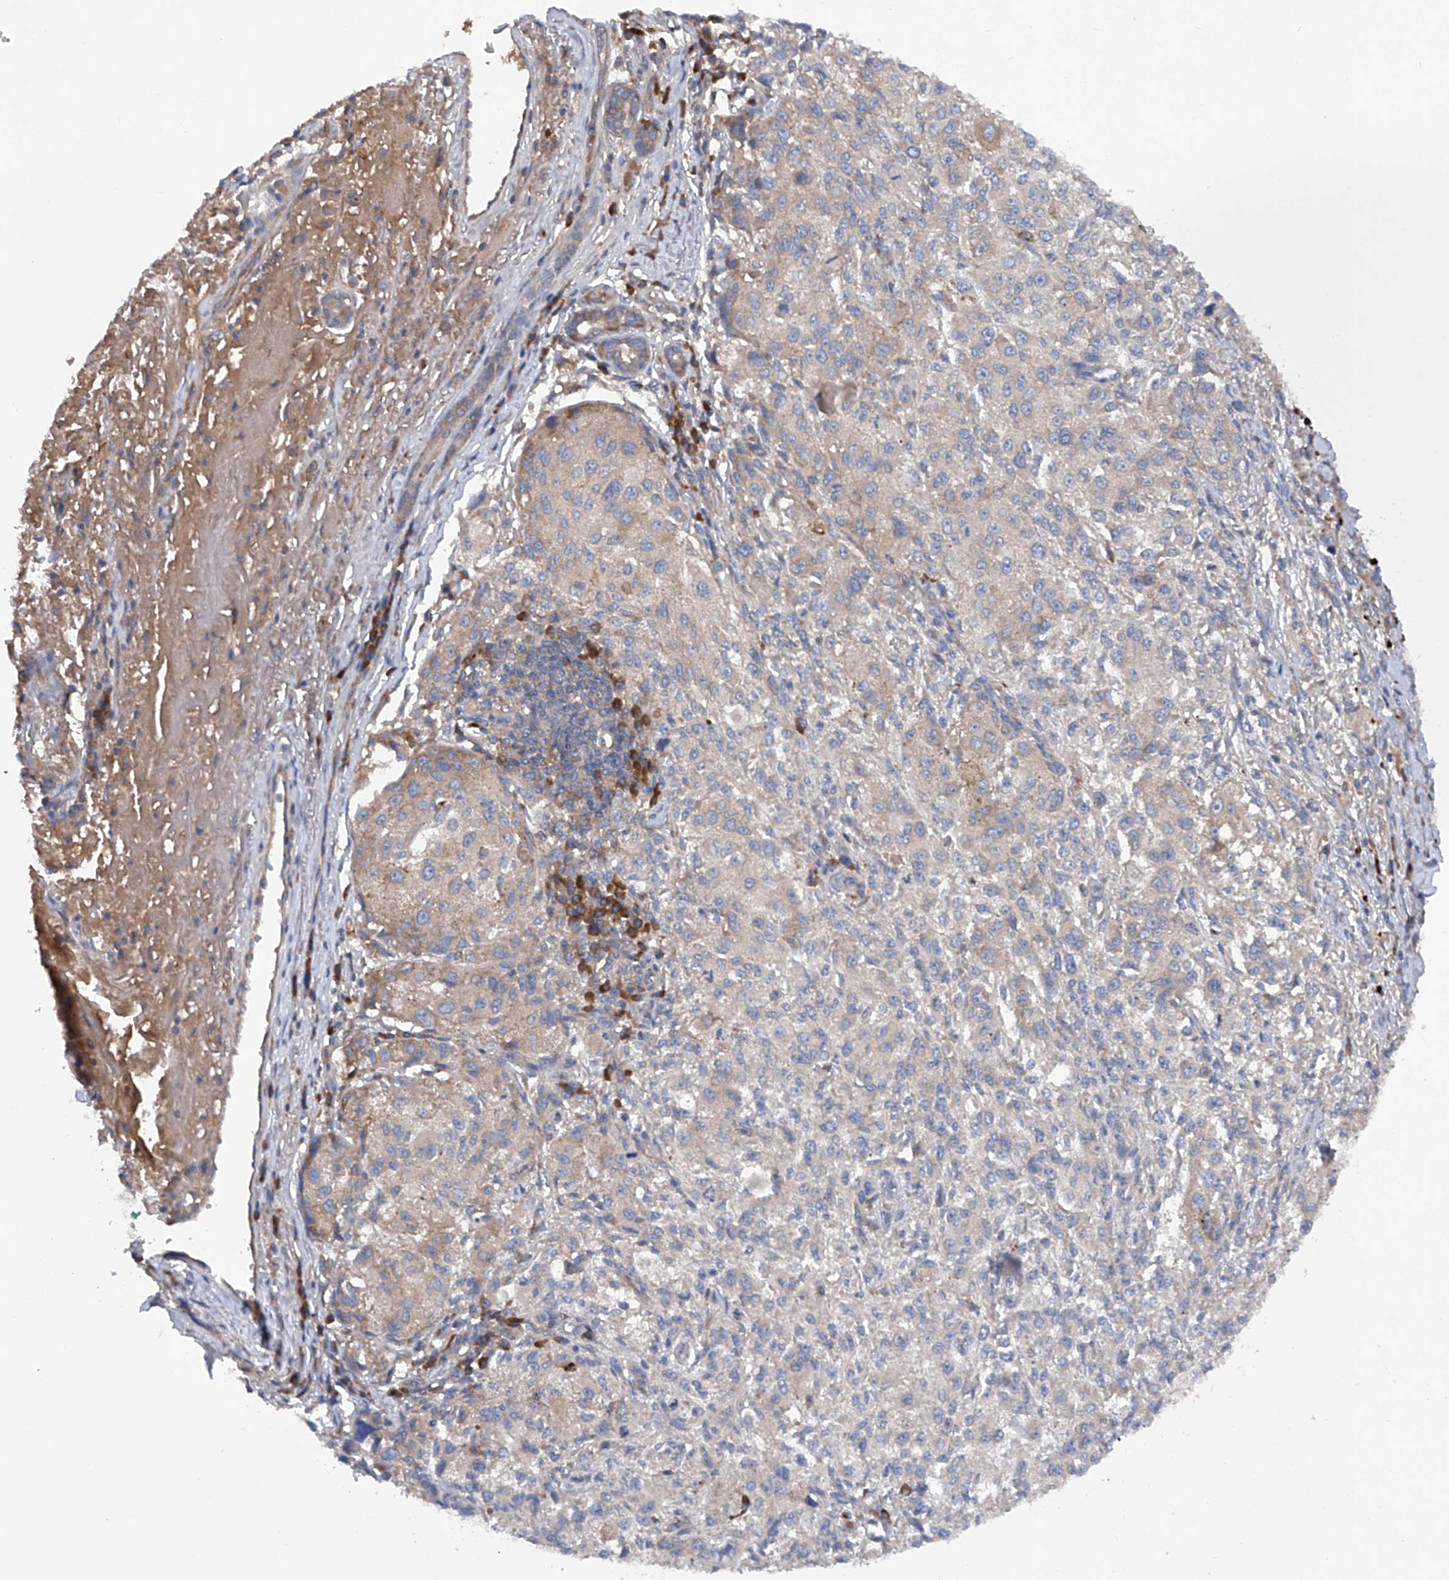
{"staining": {"intensity": "negative", "quantity": "none", "location": "none"}, "tissue": "melanoma", "cell_type": "Tumor cells", "image_type": "cancer", "snomed": [{"axis": "morphology", "description": "Necrosis, NOS"}, {"axis": "morphology", "description": "Malignant melanoma, NOS"}, {"axis": "topography", "description": "Skin"}], "caption": "Tumor cells are negative for protein expression in human melanoma.", "gene": "ASCC3", "patient": {"sex": "female", "age": 87}}